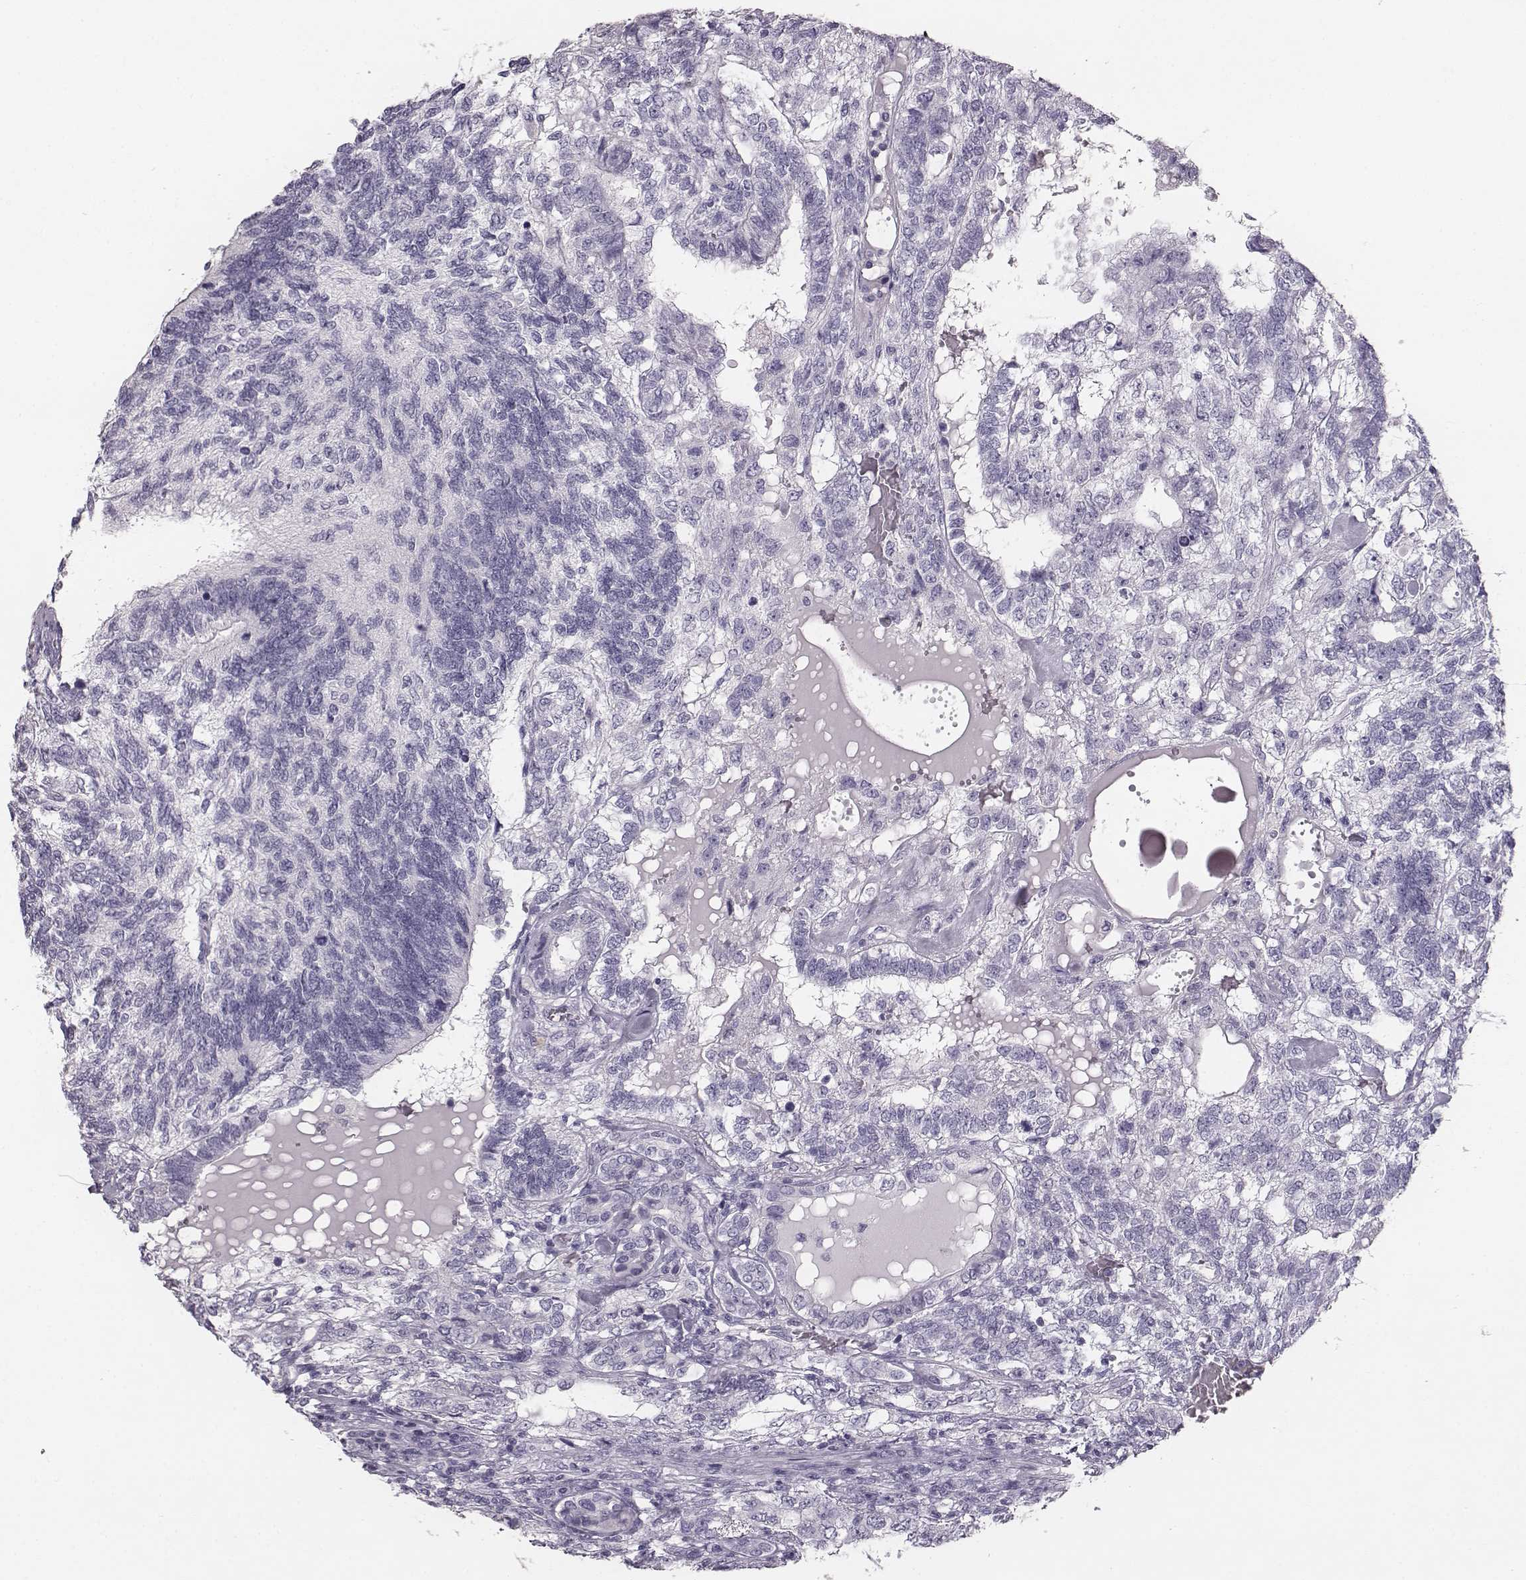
{"staining": {"intensity": "negative", "quantity": "none", "location": "none"}, "tissue": "testis cancer", "cell_type": "Tumor cells", "image_type": "cancer", "snomed": [{"axis": "morphology", "description": "Seminoma, NOS"}, {"axis": "morphology", "description": "Carcinoma, Embryonal, NOS"}, {"axis": "topography", "description": "Testis"}], "caption": "IHC of testis cancer (seminoma) exhibits no expression in tumor cells.", "gene": "NPTXR", "patient": {"sex": "male", "age": 41}}